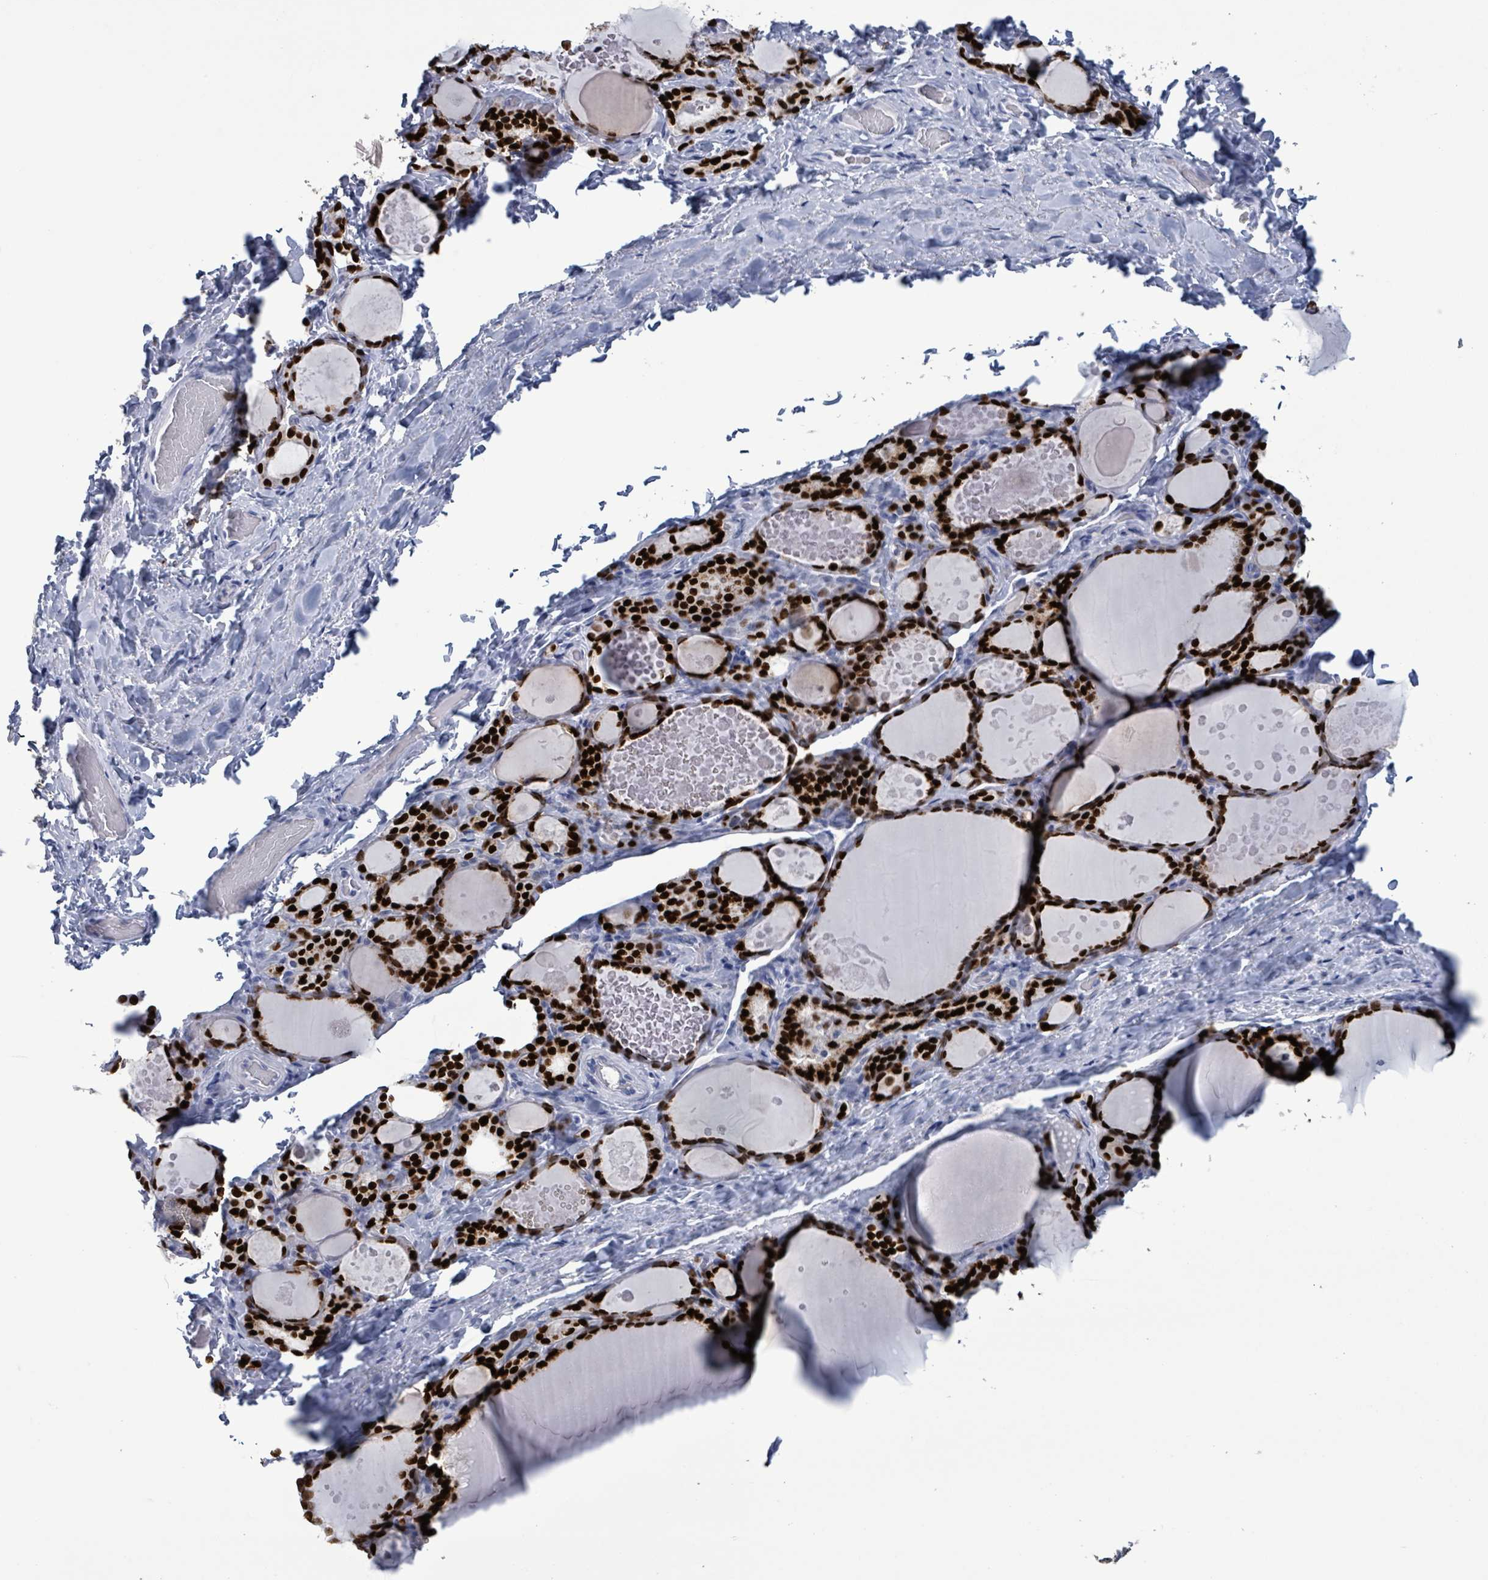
{"staining": {"intensity": "strong", "quantity": ">75%", "location": "nuclear"}, "tissue": "thyroid gland", "cell_type": "Glandular cells", "image_type": "normal", "snomed": [{"axis": "morphology", "description": "Normal tissue, NOS"}, {"axis": "topography", "description": "Thyroid gland"}], "caption": "The image exhibits staining of unremarkable thyroid gland, revealing strong nuclear protein positivity (brown color) within glandular cells. (Stains: DAB in brown, nuclei in blue, Microscopy: brightfield microscopy at high magnification).", "gene": "NKX2", "patient": {"sex": "female", "age": 46}}